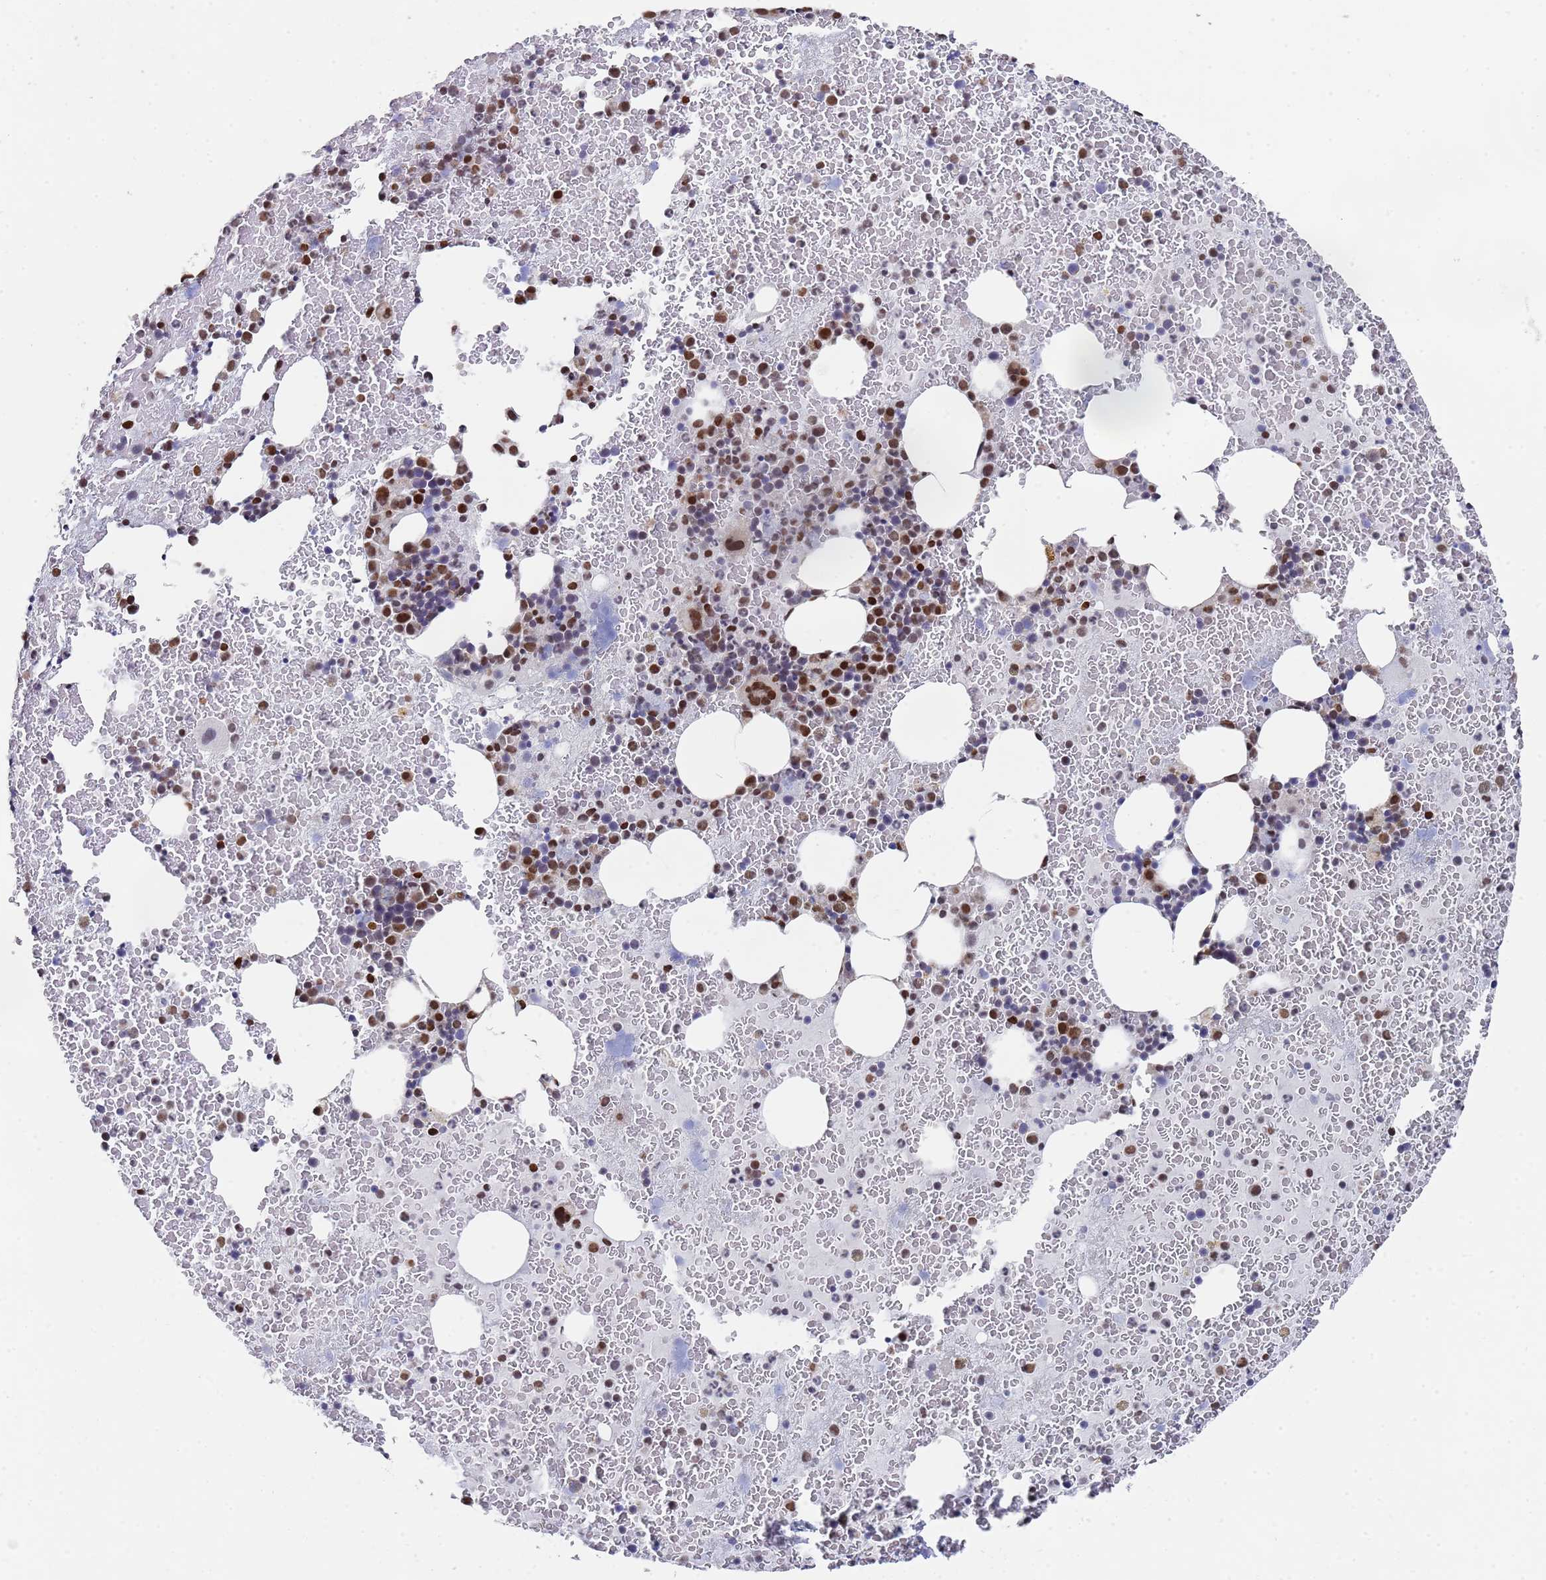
{"staining": {"intensity": "strong", "quantity": "<25%", "location": "nuclear"}, "tissue": "bone marrow", "cell_type": "Hematopoietic cells", "image_type": "normal", "snomed": [{"axis": "morphology", "description": "Normal tissue, NOS"}, {"axis": "topography", "description": "Bone marrow"}], "caption": "Immunohistochemistry (IHC) histopathology image of unremarkable bone marrow stained for a protein (brown), which demonstrates medium levels of strong nuclear expression in about <25% of hematopoietic cells.", "gene": "COPS6", "patient": {"sex": "male", "age": 26}}